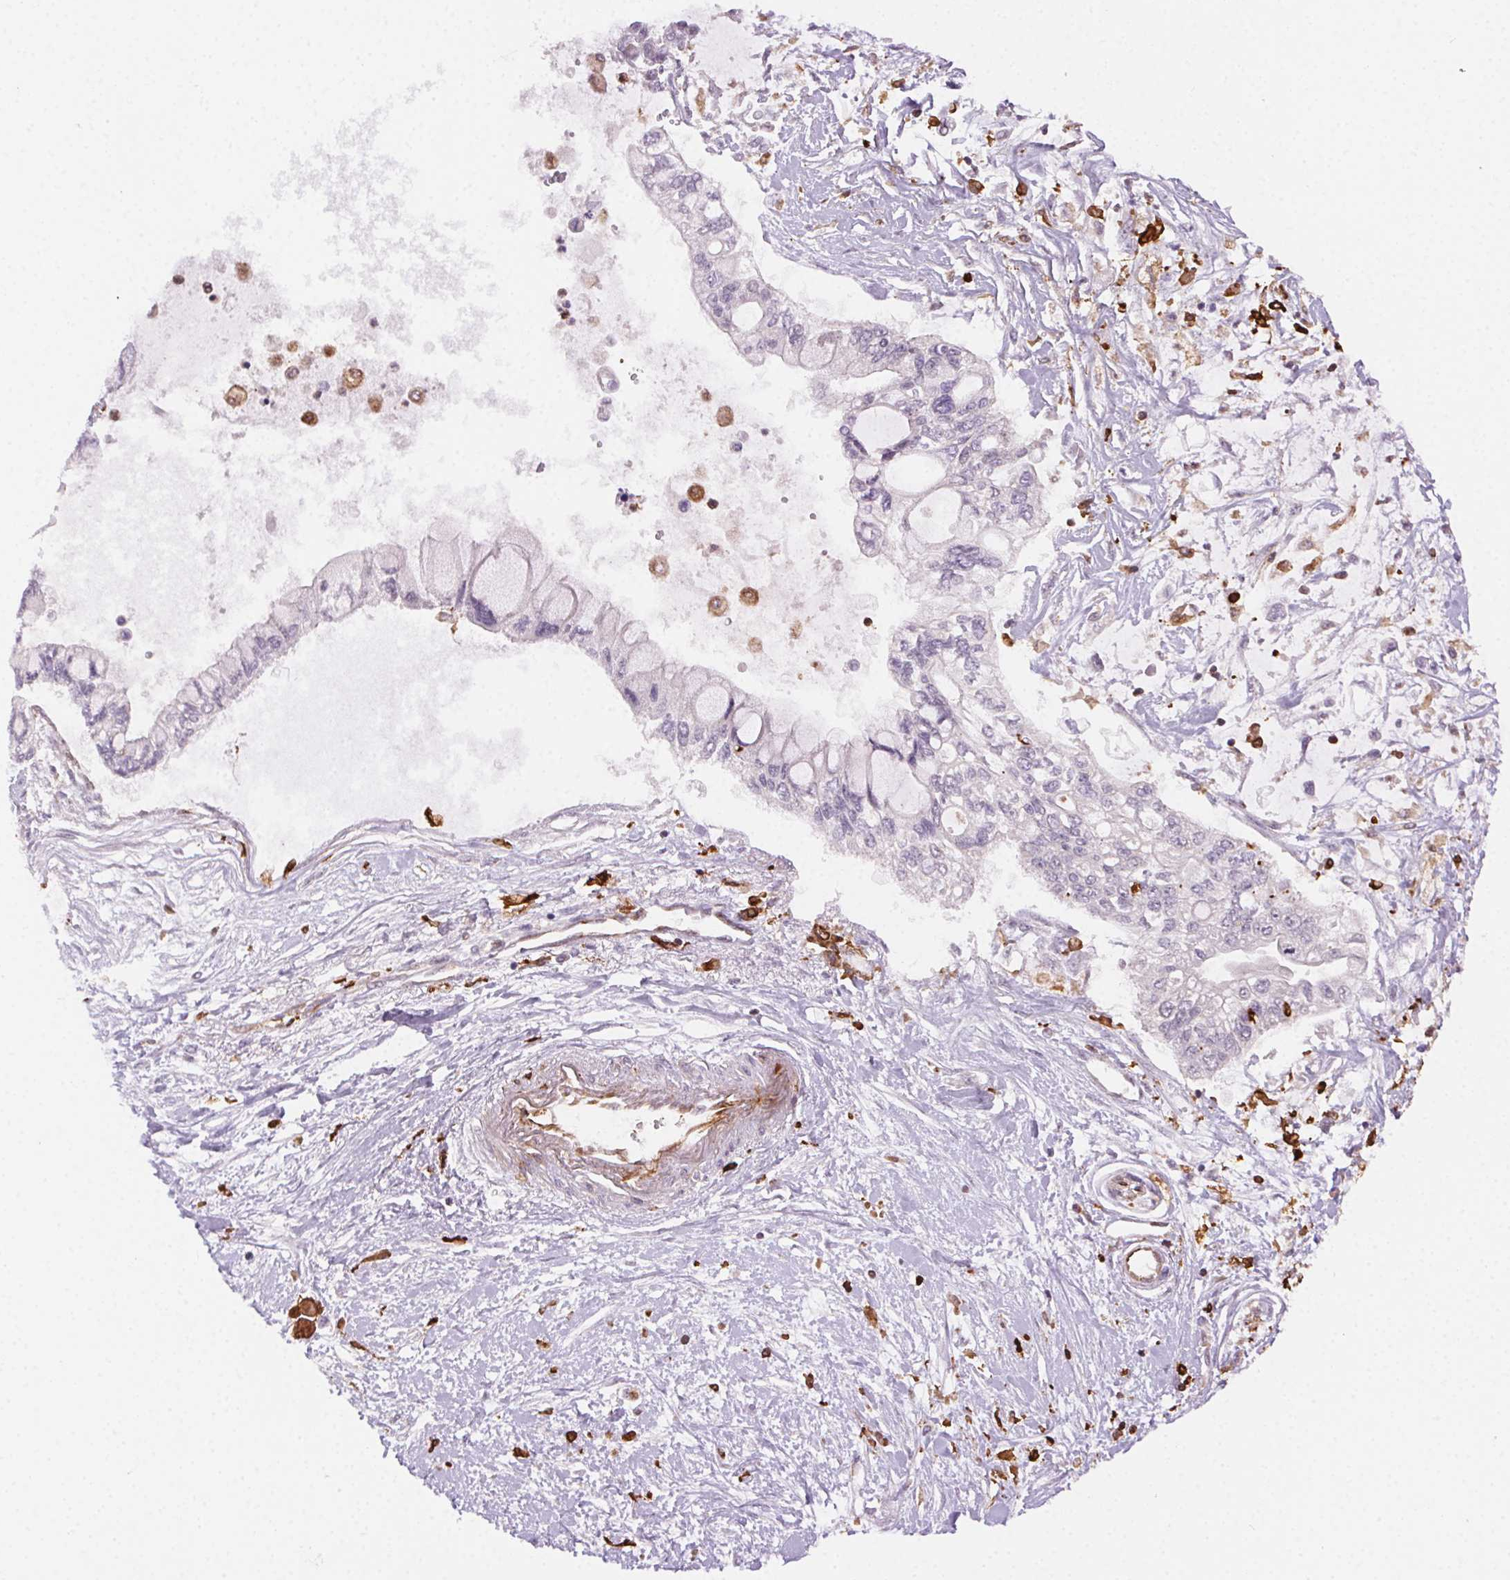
{"staining": {"intensity": "negative", "quantity": "none", "location": "none"}, "tissue": "pancreatic cancer", "cell_type": "Tumor cells", "image_type": "cancer", "snomed": [{"axis": "morphology", "description": "Adenocarcinoma, NOS"}, {"axis": "topography", "description": "Pancreas"}], "caption": "The immunohistochemistry (IHC) photomicrograph has no significant staining in tumor cells of pancreatic cancer tissue. The staining was performed using DAB (3,3'-diaminobenzidine) to visualize the protein expression in brown, while the nuclei were stained in blue with hematoxylin (Magnification: 20x).", "gene": "RNASET2", "patient": {"sex": "female", "age": 77}}